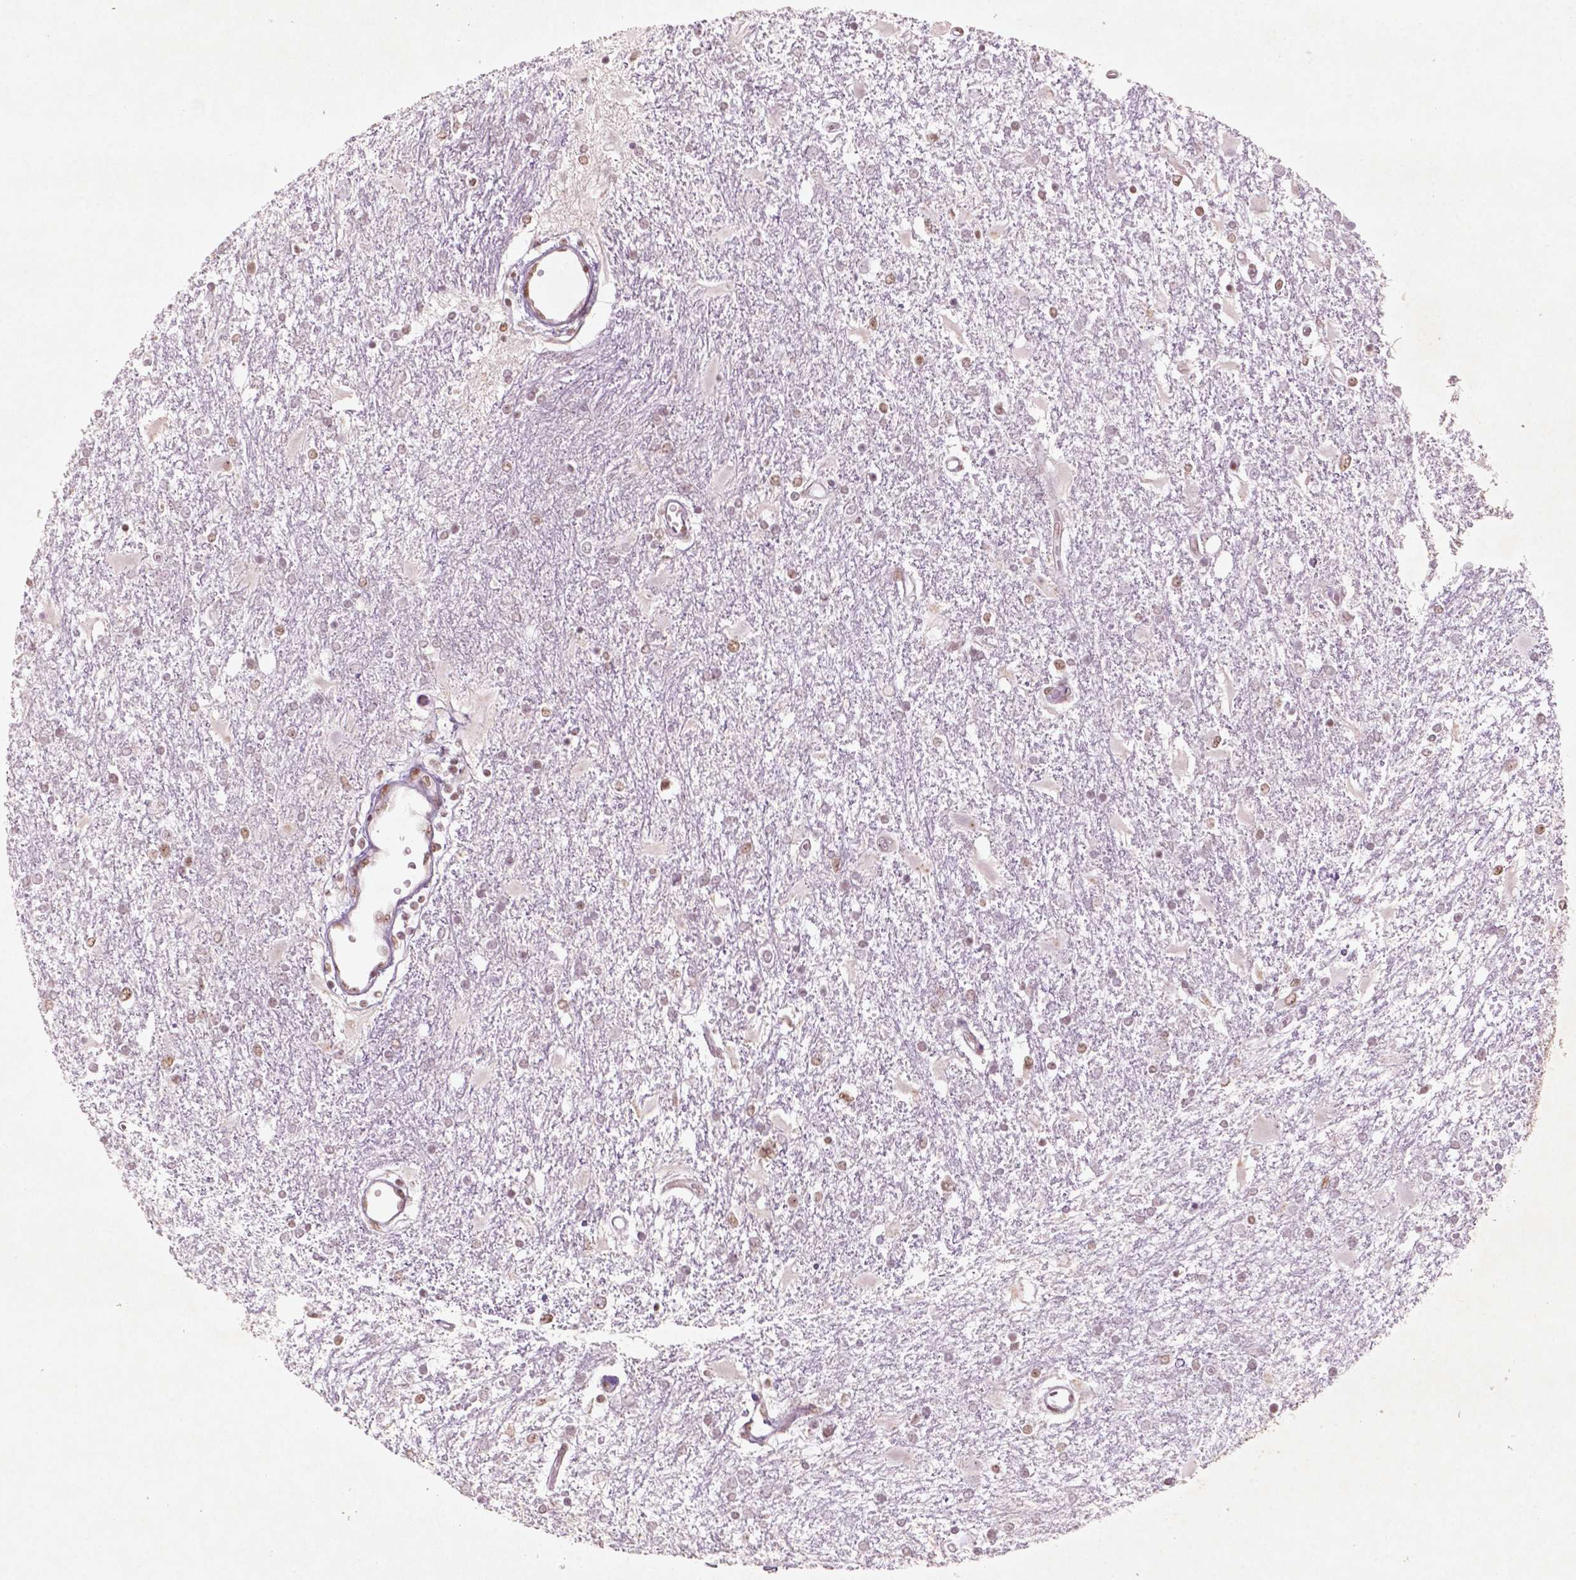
{"staining": {"intensity": "moderate", "quantity": ">75%", "location": "nuclear"}, "tissue": "glioma", "cell_type": "Tumor cells", "image_type": "cancer", "snomed": [{"axis": "morphology", "description": "Glioma, malignant, High grade"}, {"axis": "topography", "description": "Cerebral cortex"}], "caption": "The image exhibits immunohistochemical staining of malignant glioma (high-grade). There is moderate nuclear staining is seen in approximately >75% of tumor cells.", "gene": "HMG20B", "patient": {"sex": "male", "age": 79}}